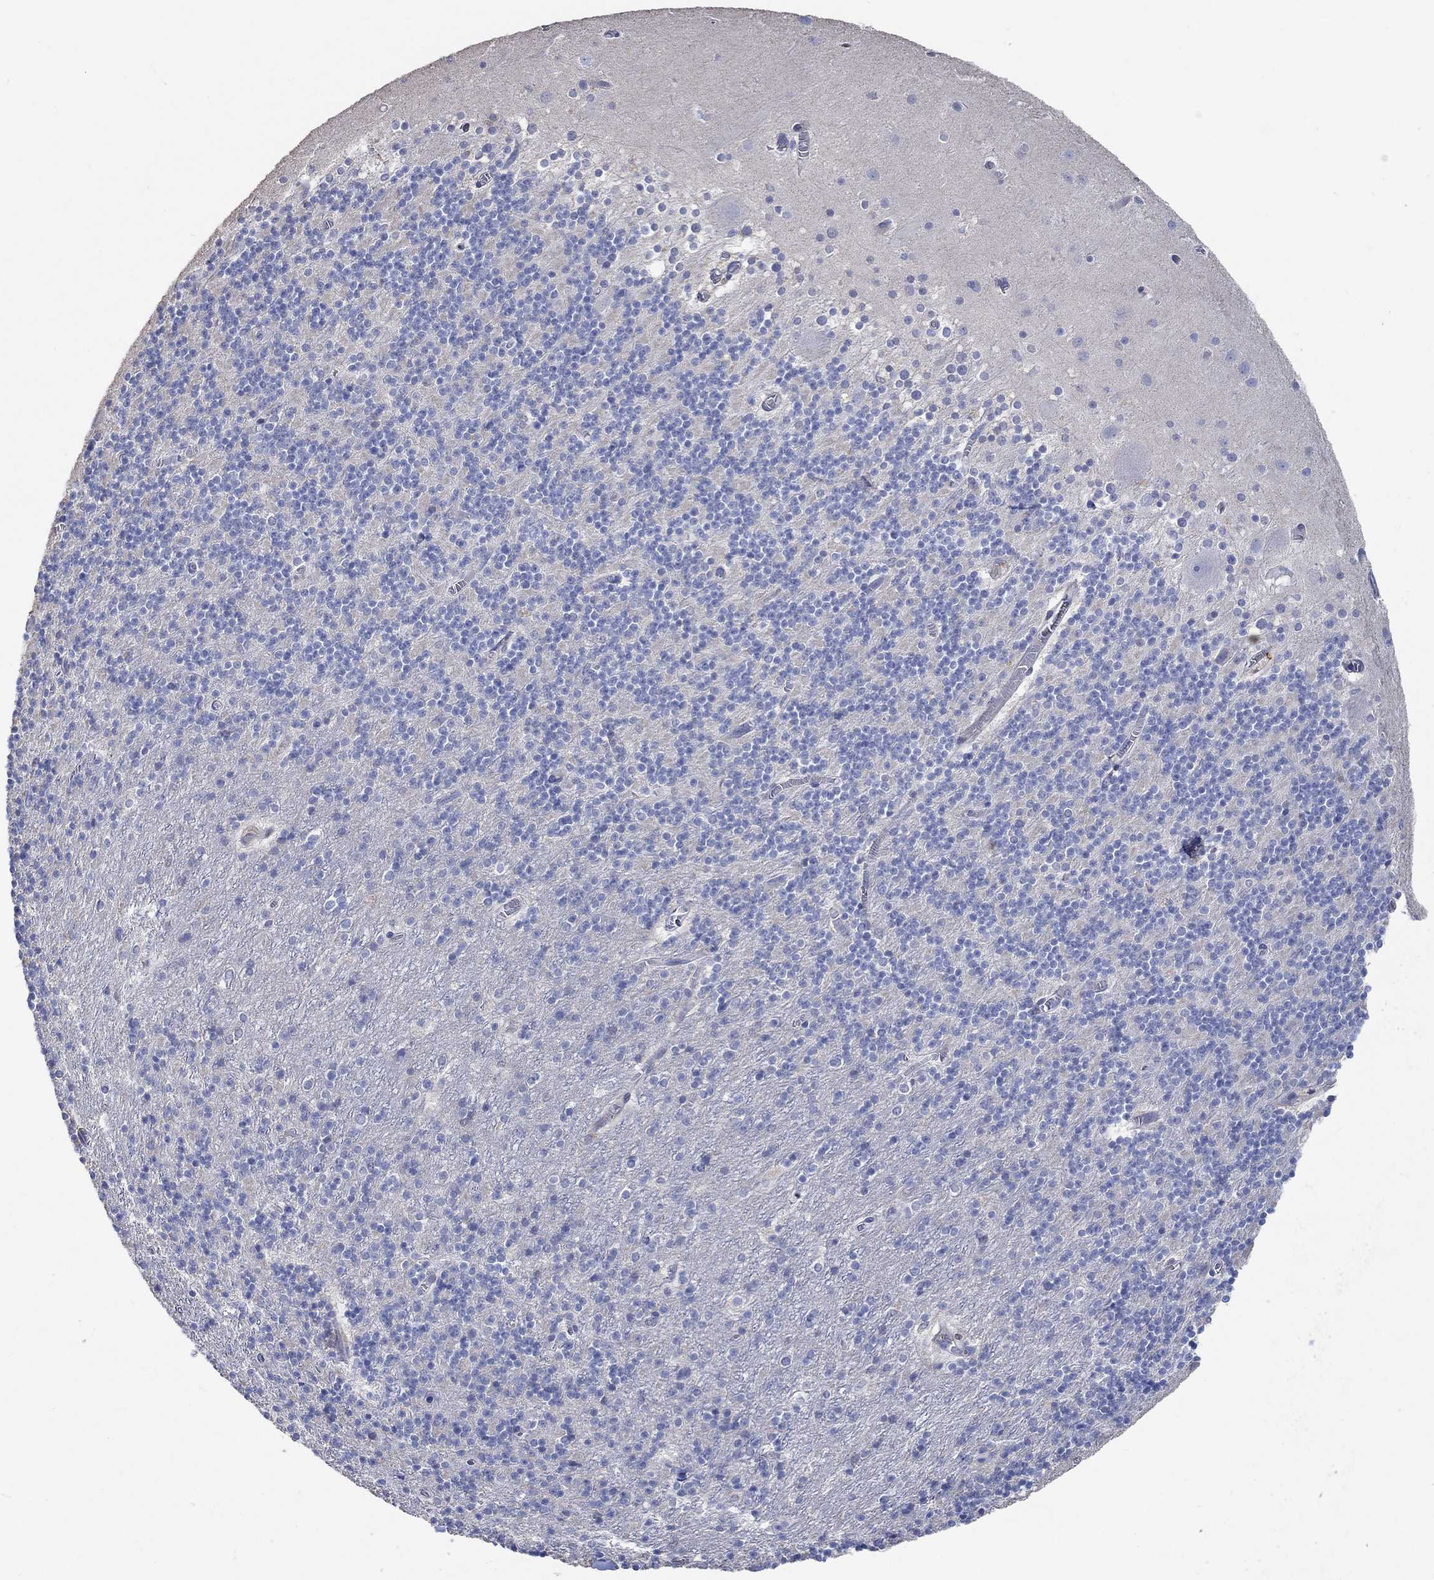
{"staining": {"intensity": "negative", "quantity": "none", "location": "none"}, "tissue": "cerebellum", "cell_type": "Cells in granular layer", "image_type": "normal", "snomed": [{"axis": "morphology", "description": "Normal tissue, NOS"}, {"axis": "topography", "description": "Cerebellum"}], "caption": "A high-resolution image shows immunohistochemistry staining of normal cerebellum, which shows no significant positivity in cells in granular layer.", "gene": "TNFAIP8L3", "patient": {"sex": "male", "age": 70}}